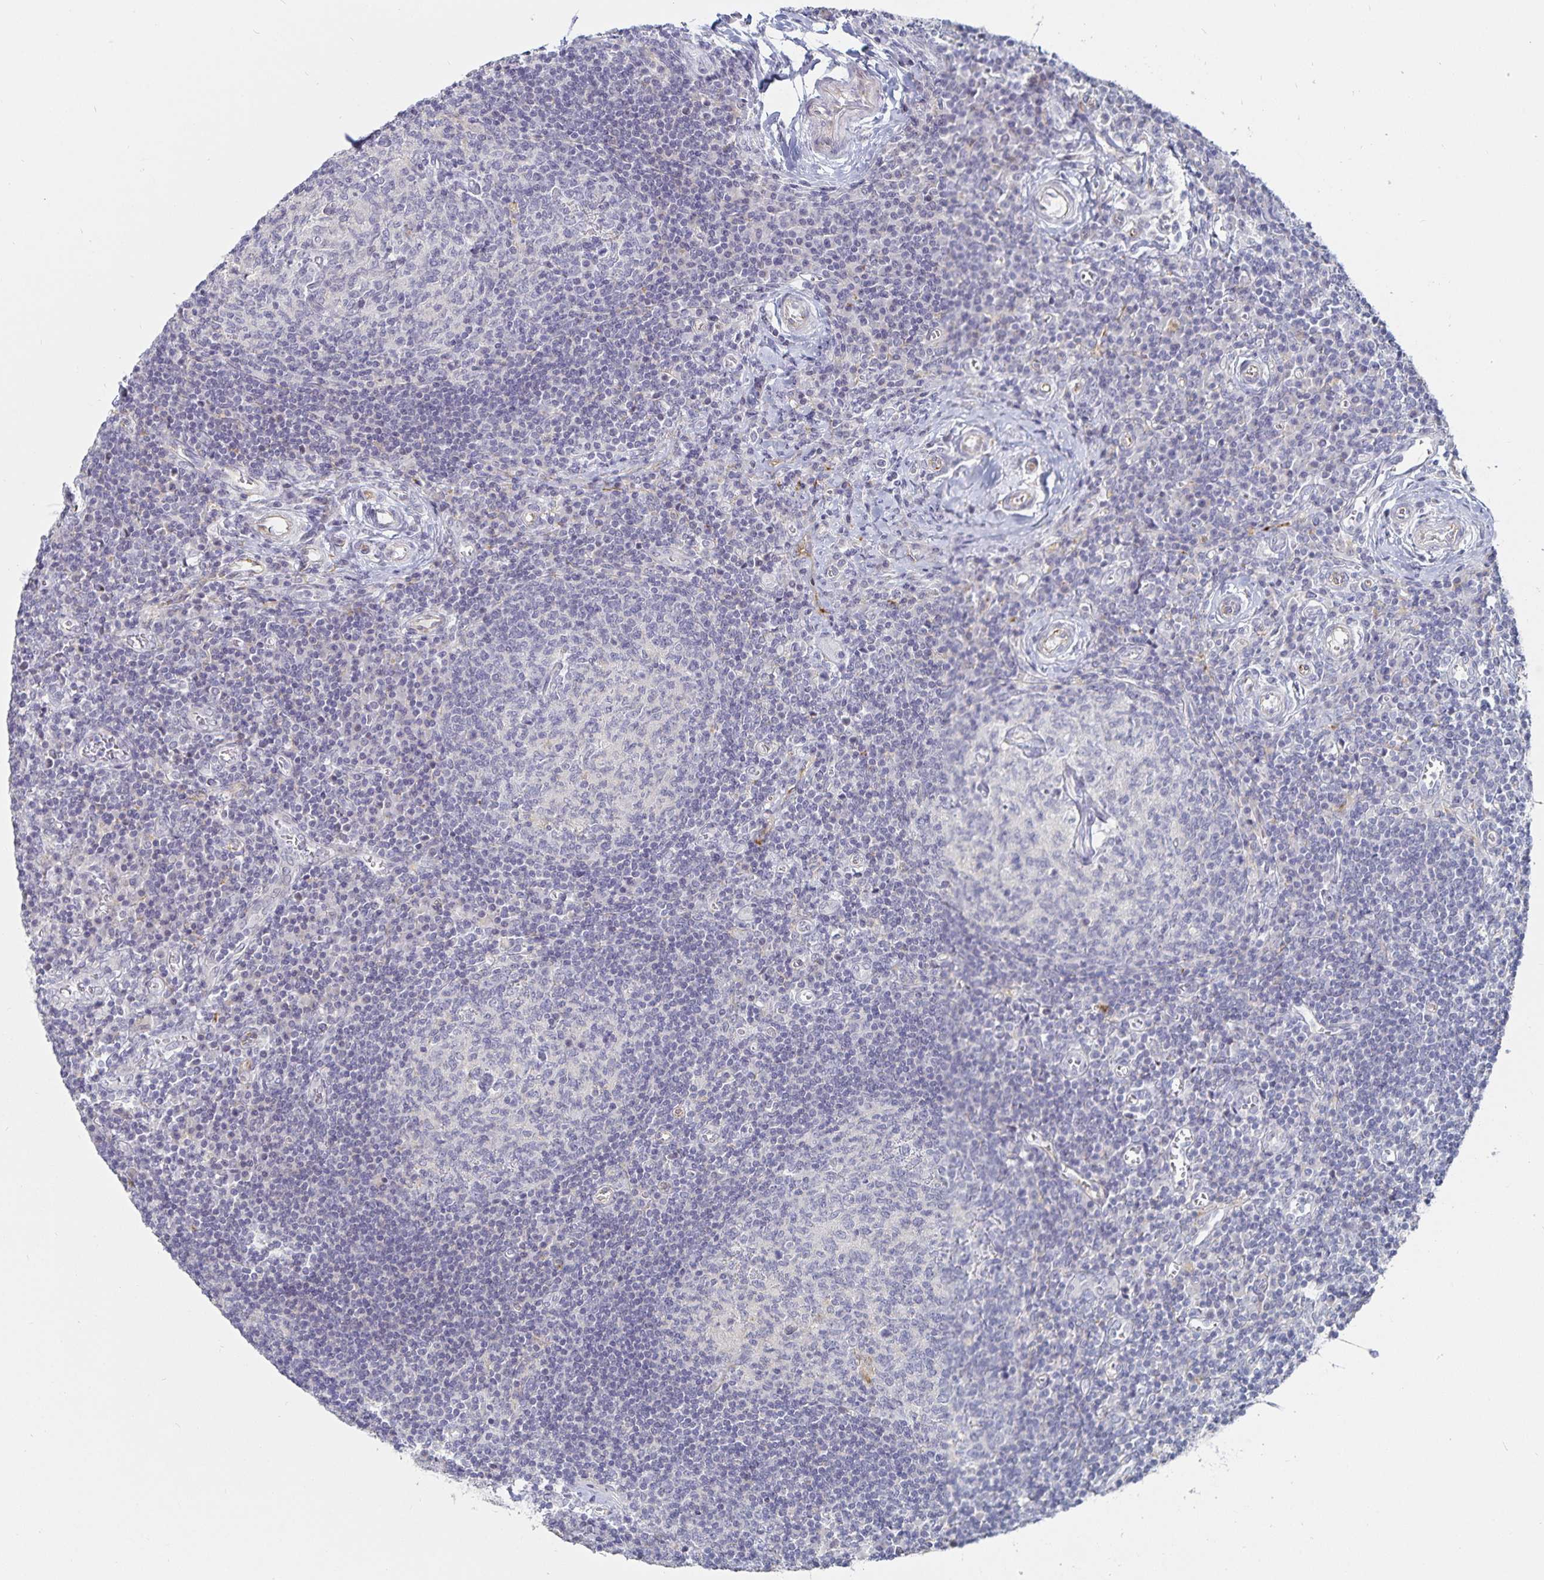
{"staining": {"intensity": "negative", "quantity": "none", "location": "none"}, "tissue": "lymph node", "cell_type": "Germinal center cells", "image_type": "normal", "snomed": [{"axis": "morphology", "description": "Normal tissue, NOS"}, {"axis": "topography", "description": "Lymph node"}], "caption": "Immunohistochemistry of unremarkable human lymph node reveals no staining in germinal center cells.", "gene": "S100G", "patient": {"sex": "male", "age": 67}}